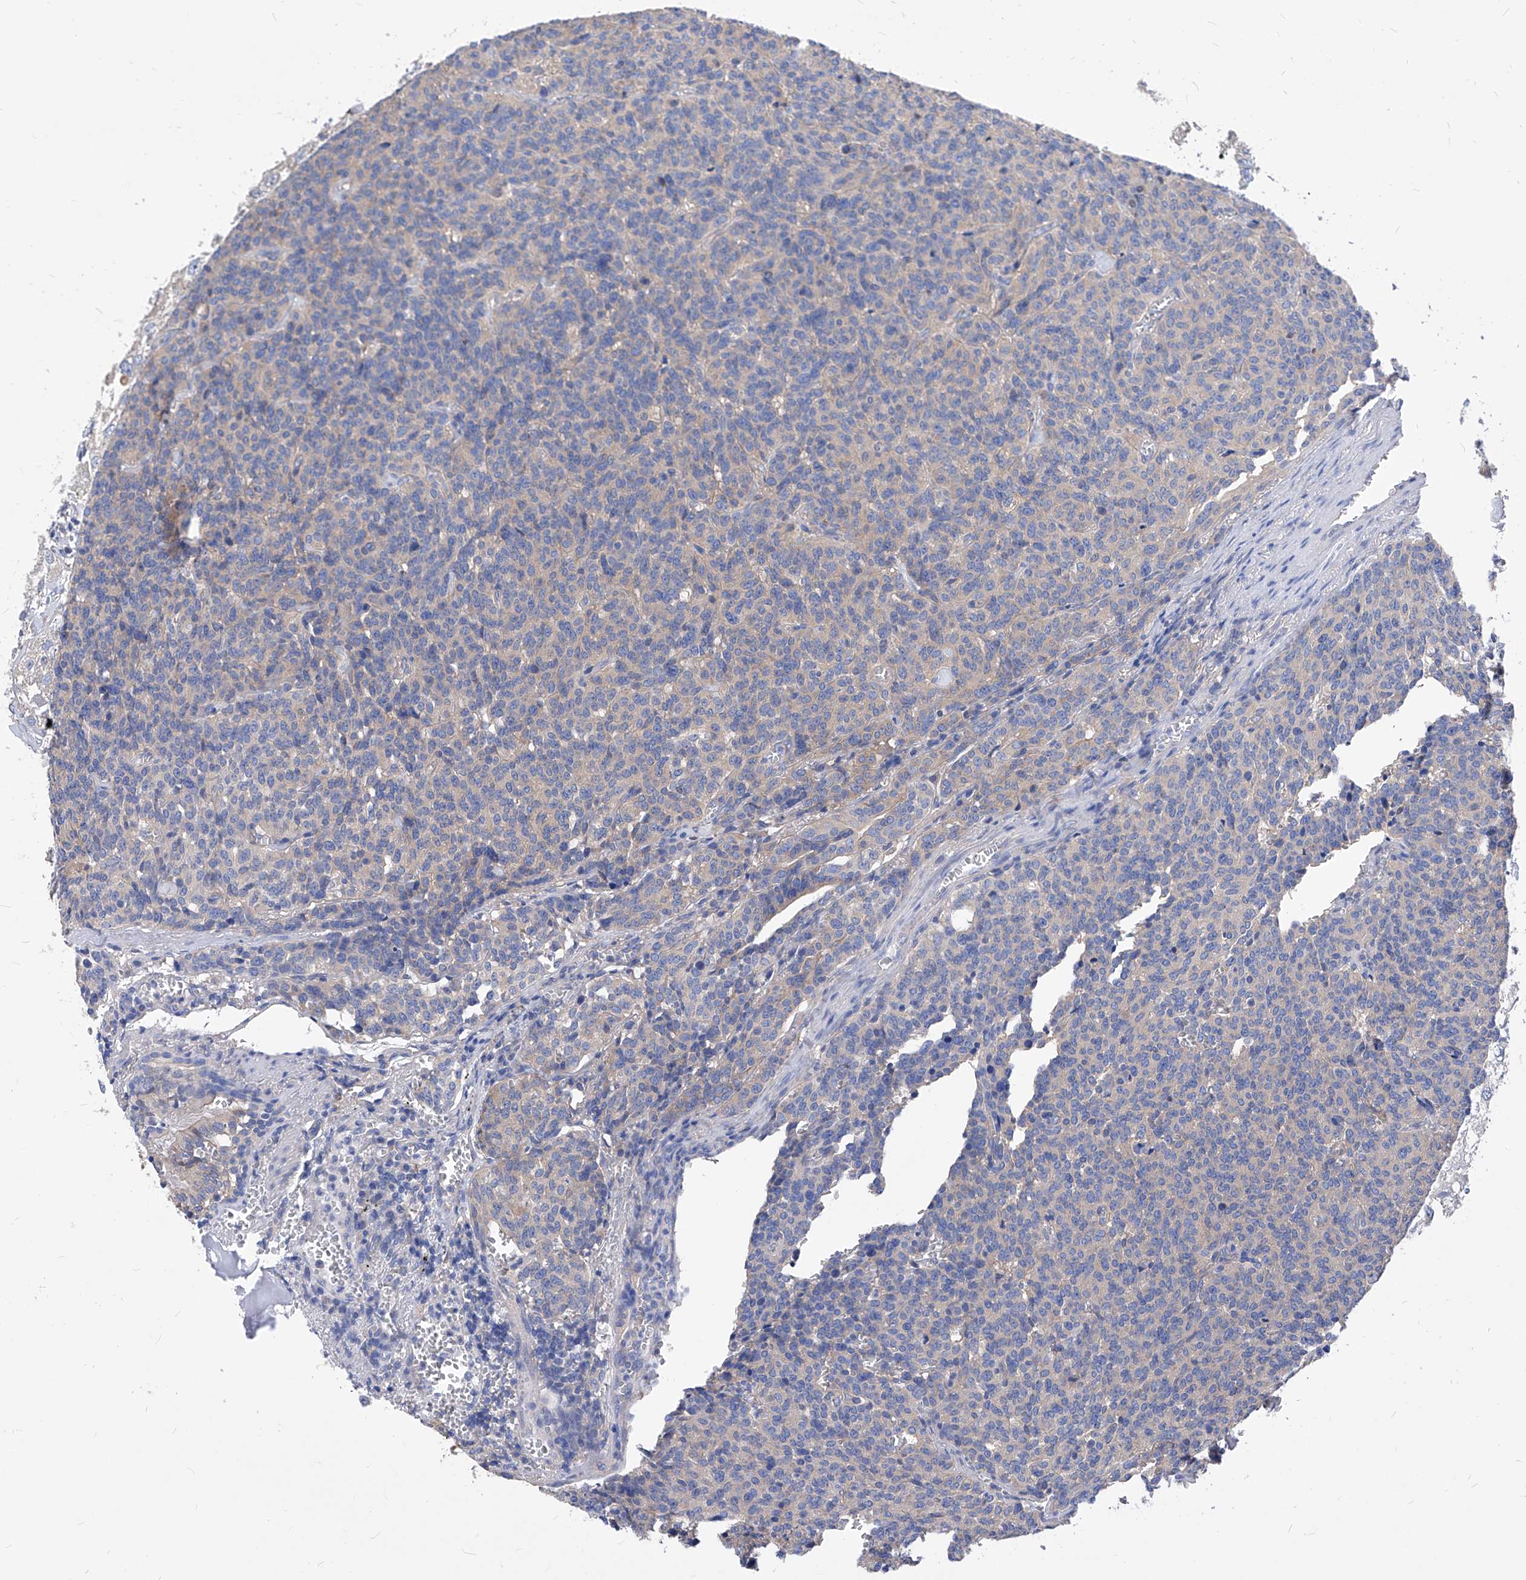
{"staining": {"intensity": "negative", "quantity": "none", "location": "none"}, "tissue": "carcinoid", "cell_type": "Tumor cells", "image_type": "cancer", "snomed": [{"axis": "morphology", "description": "Carcinoid, malignant, NOS"}, {"axis": "topography", "description": "Lung"}], "caption": "Immunohistochemistry image of carcinoid stained for a protein (brown), which exhibits no expression in tumor cells. (Stains: DAB immunohistochemistry (IHC) with hematoxylin counter stain, Microscopy: brightfield microscopy at high magnification).", "gene": "XPNPEP1", "patient": {"sex": "female", "age": 46}}